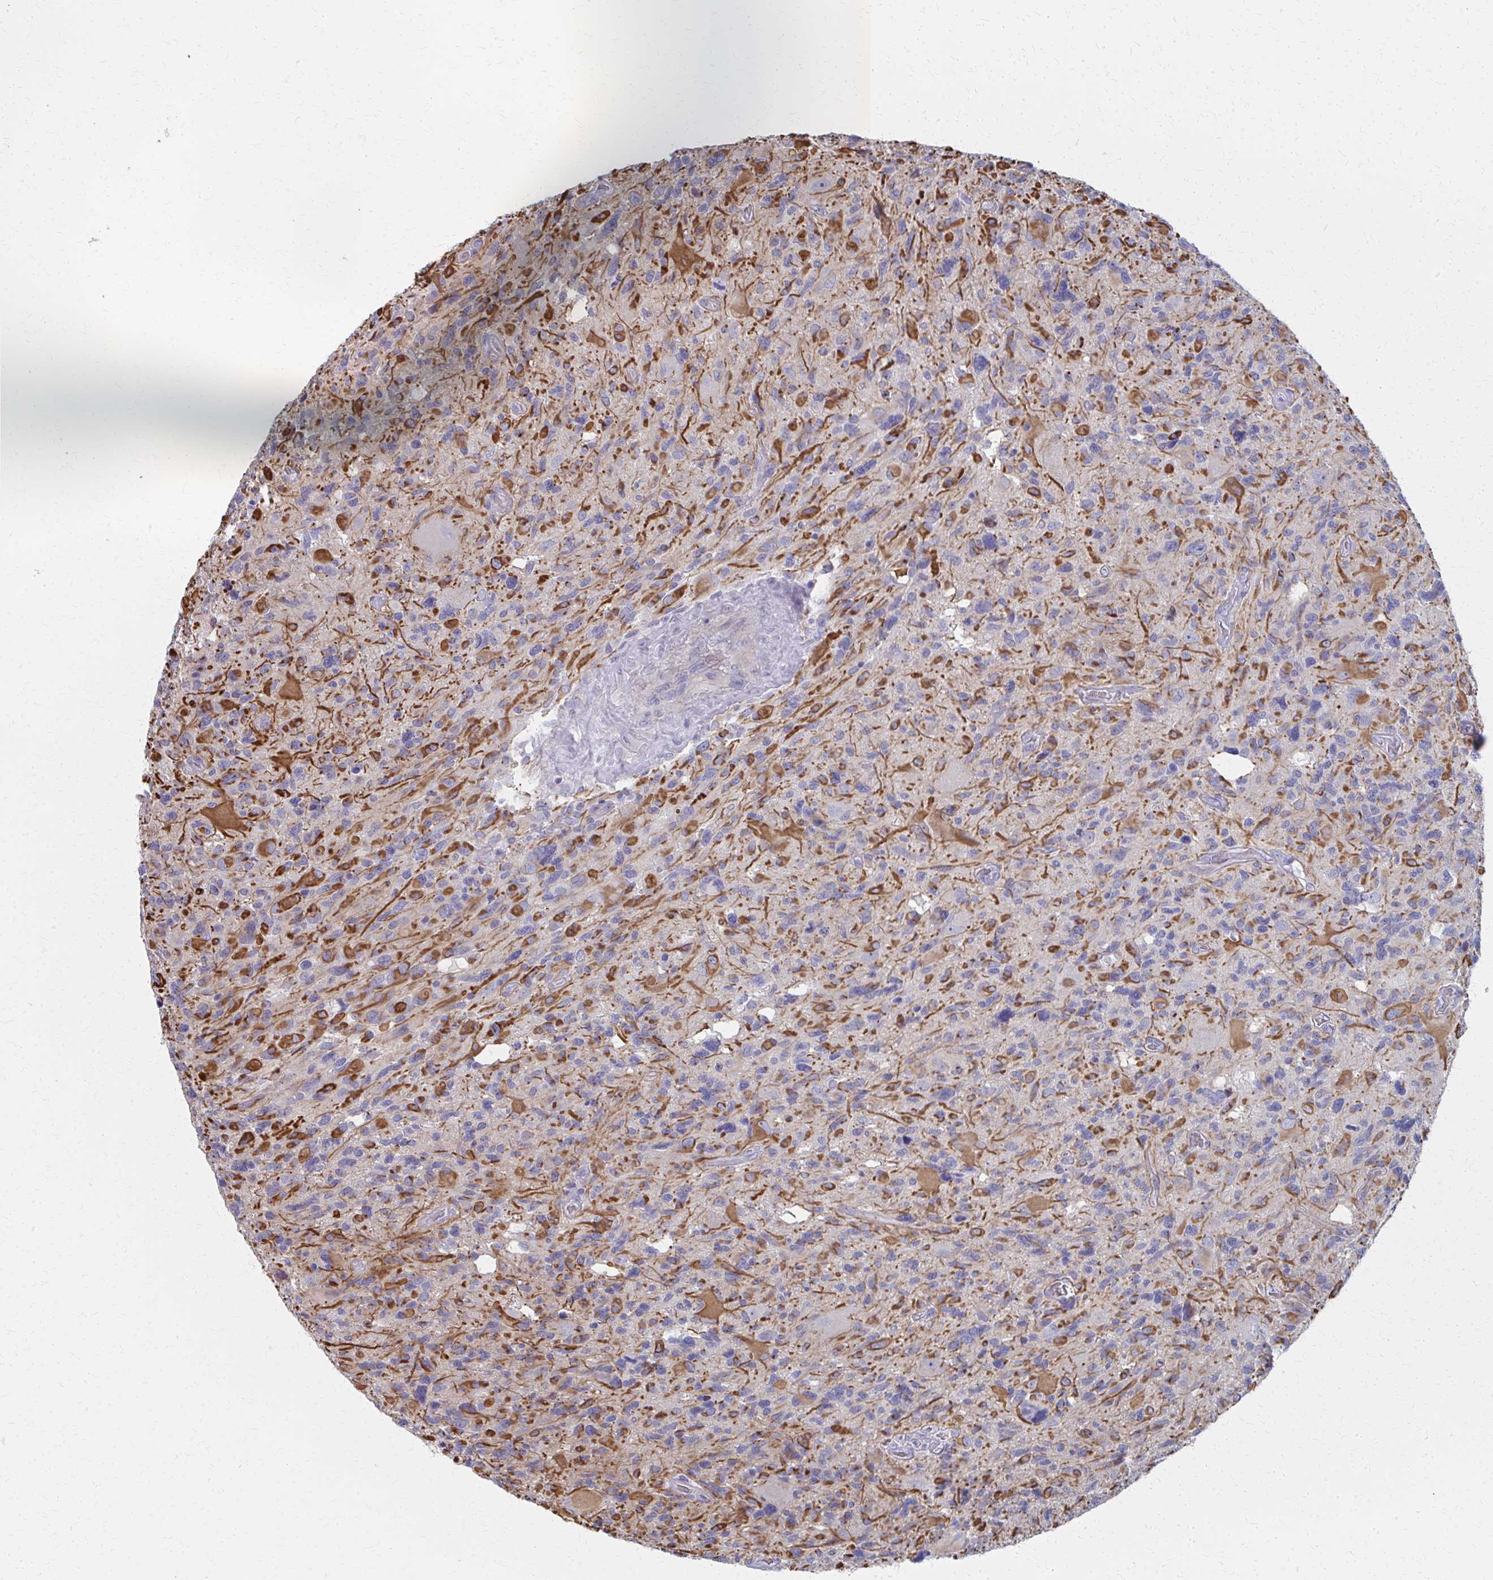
{"staining": {"intensity": "moderate", "quantity": "<25%", "location": "cytoplasmic/membranous"}, "tissue": "glioma", "cell_type": "Tumor cells", "image_type": "cancer", "snomed": [{"axis": "morphology", "description": "Glioma, malignant, High grade"}, {"axis": "topography", "description": "Brain"}], "caption": "Protein expression analysis of human malignant glioma (high-grade) reveals moderate cytoplasmic/membranous expression in about <25% of tumor cells. Immunohistochemistry (ihc) stains the protein of interest in brown and the nuclei are stained blue.", "gene": "MS4A2", "patient": {"sex": "male", "age": 49}}